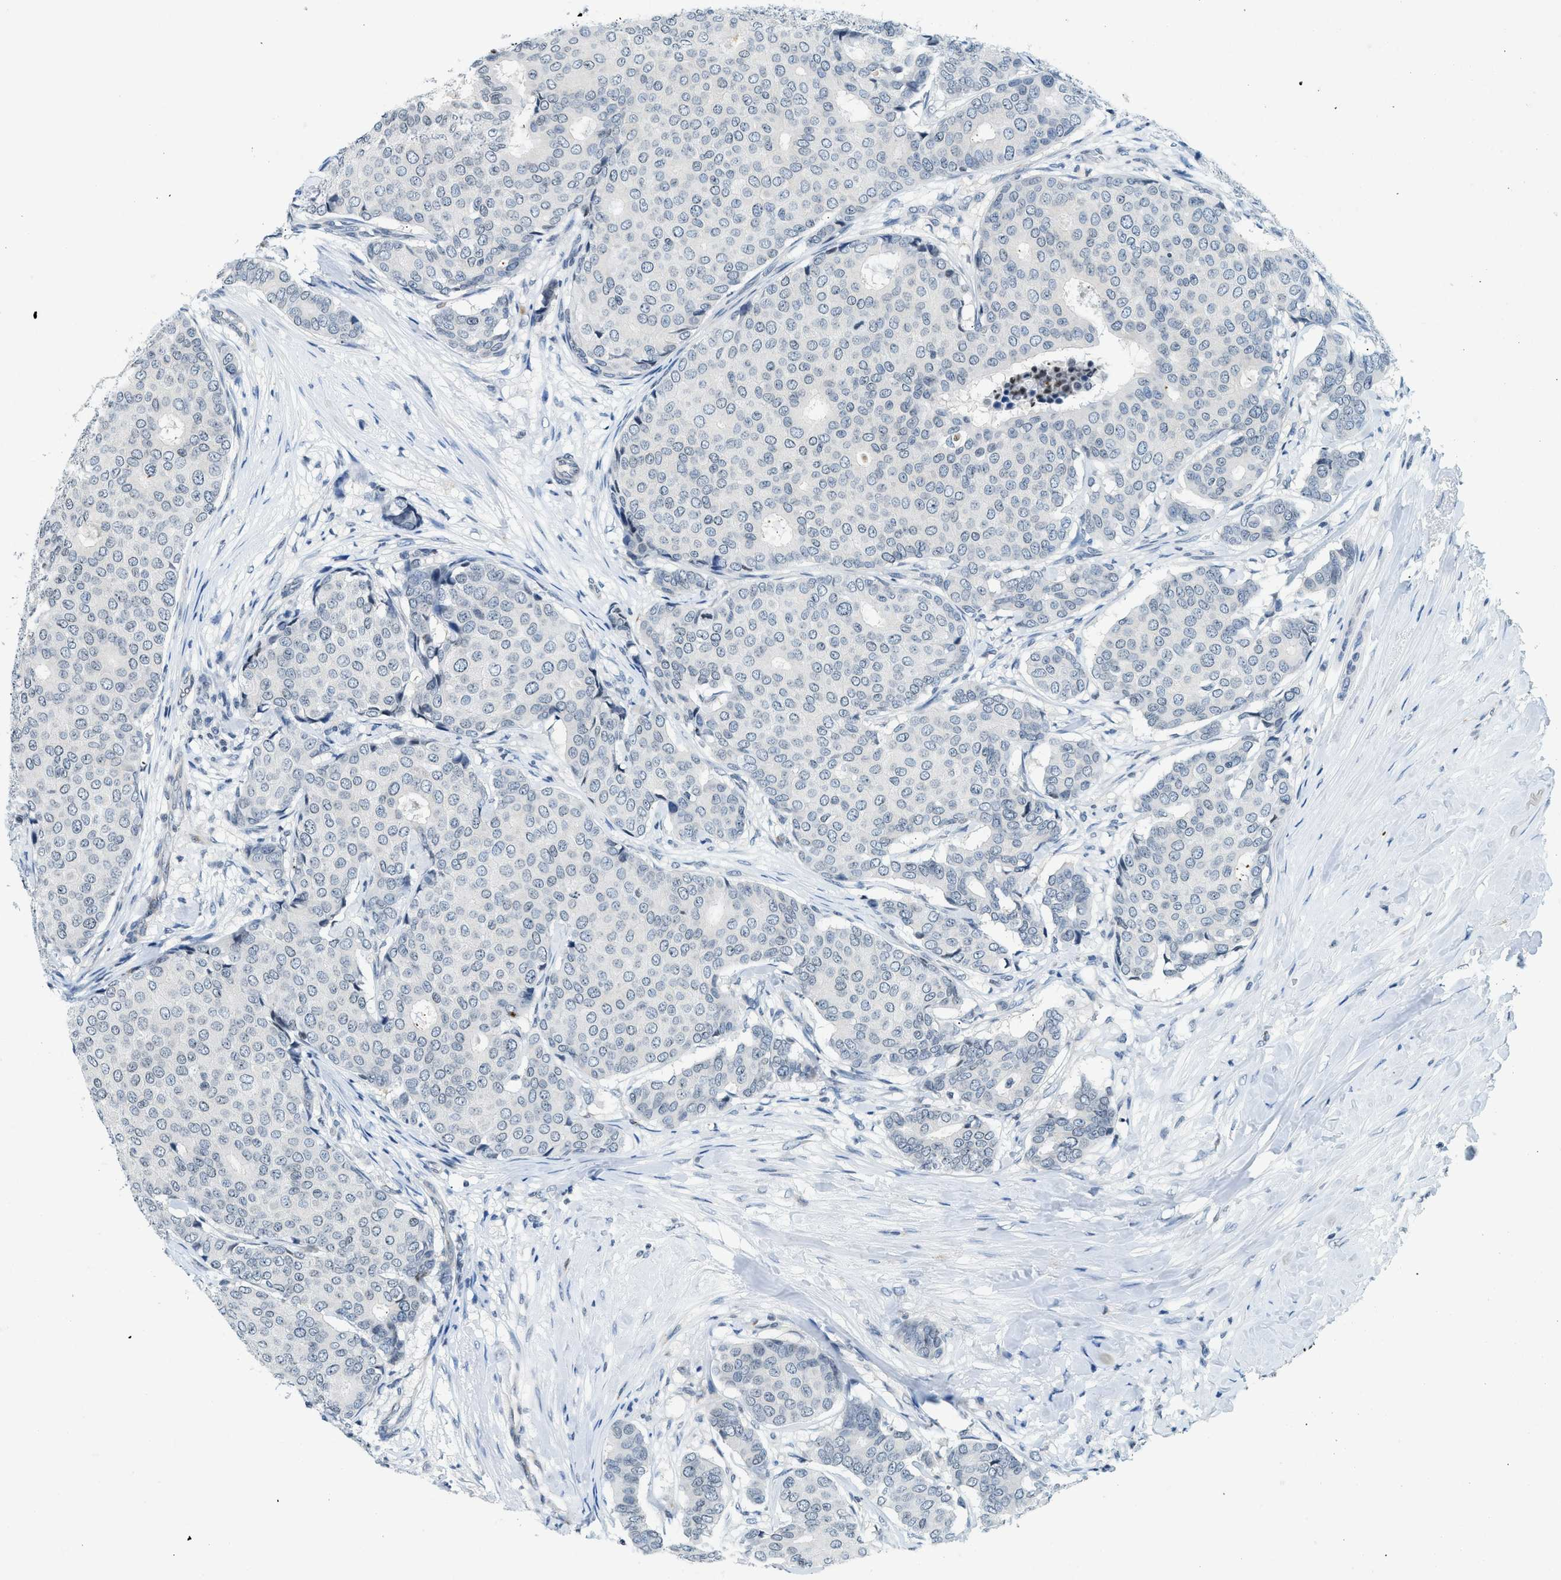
{"staining": {"intensity": "negative", "quantity": "none", "location": "none"}, "tissue": "breast cancer", "cell_type": "Tumor cells", "image_type": "cancer", "snomed": [{"axis": "morphology", "description": "Duct carcinoma"}, {"axis": "topography", "description": "Breast"}], "caption": "The immunohistochemistry (IHC) image has no significant staining in tumor cells of breast cancer (invasive ductal carcinoma) tissue.", "gene": "UVRAG", "patient": {"sex": "female", "age": 75}}